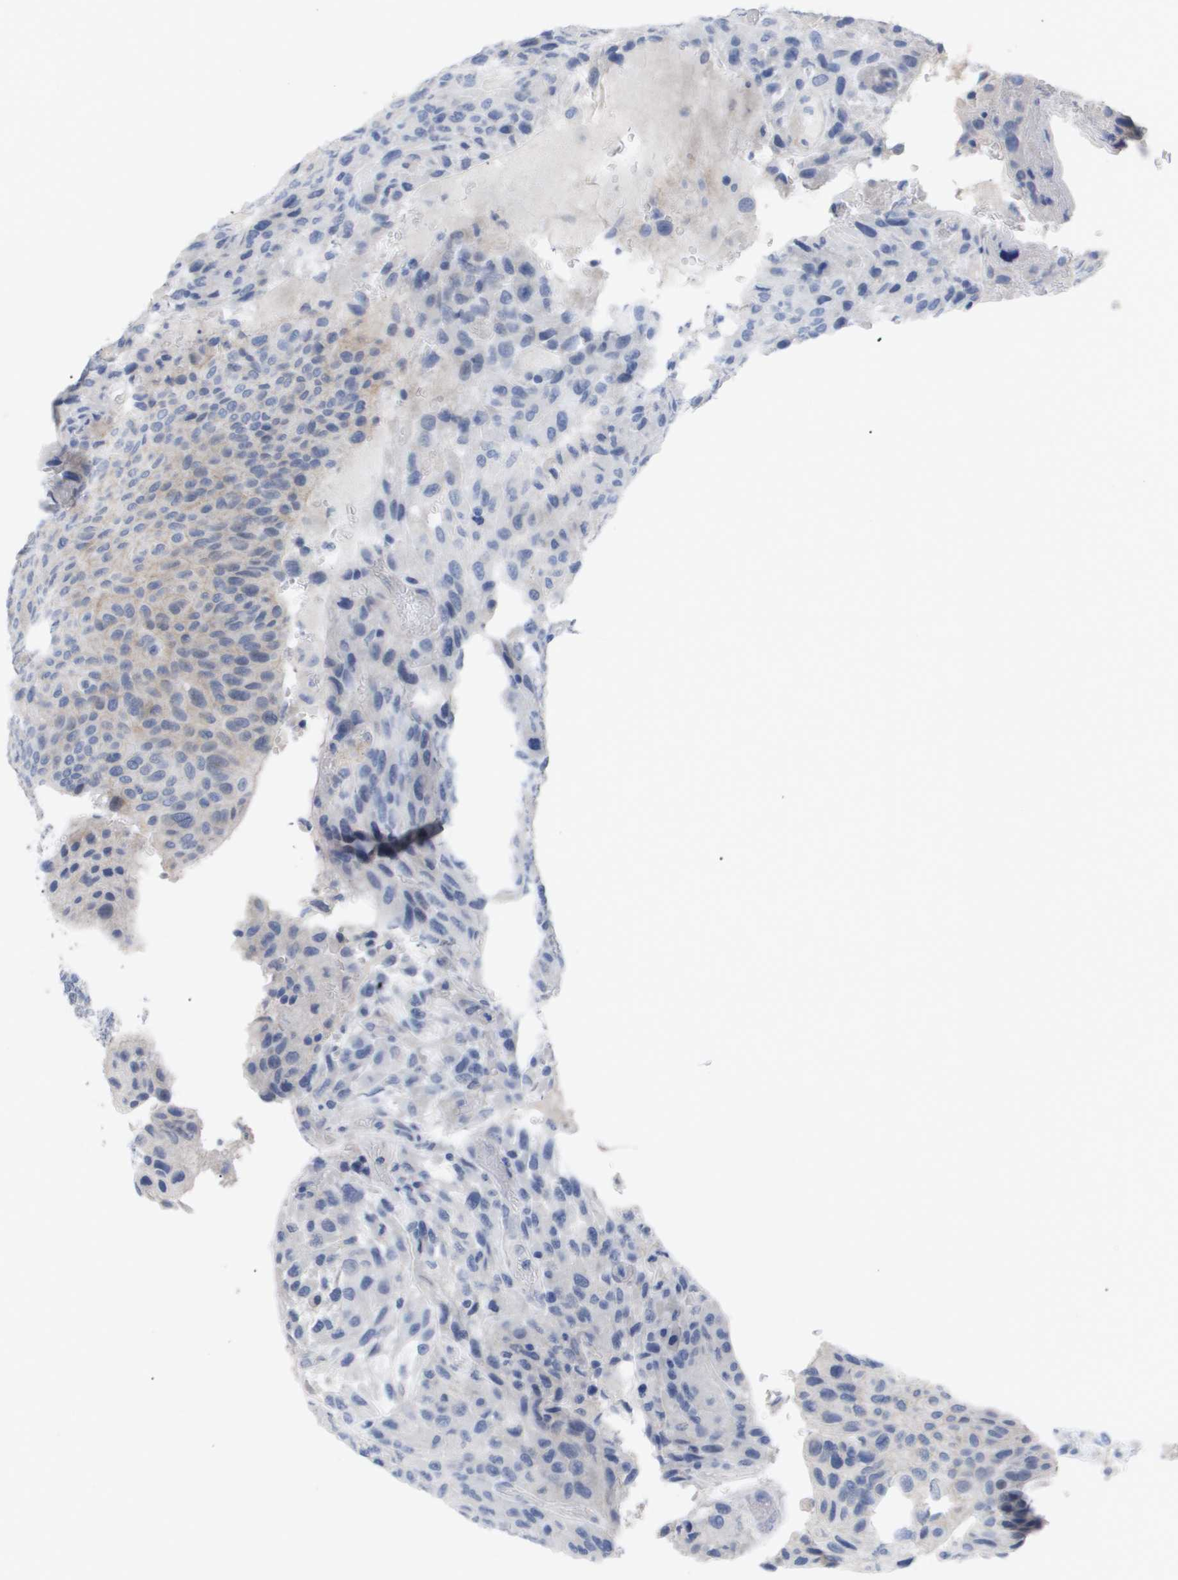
{"staining": {"intensity": "negative", "quantity": "none", "location": "none"}, "tissue": "urothelial cancer", "cell_type": "Tumor cells", "image_type": "cancer", "snomed": [{"axis": "morphology", "description": "Urothelial carcinoma, High grade"}, {"axis": "topography", "description": "Urinary bladder"}], "caption": "DAB immunohistochemical staining of human urothelial cancer displays no significant positivity in tumor cells.", "gene": "CAV3", "patient": {"sex": "male", "age": 66}}